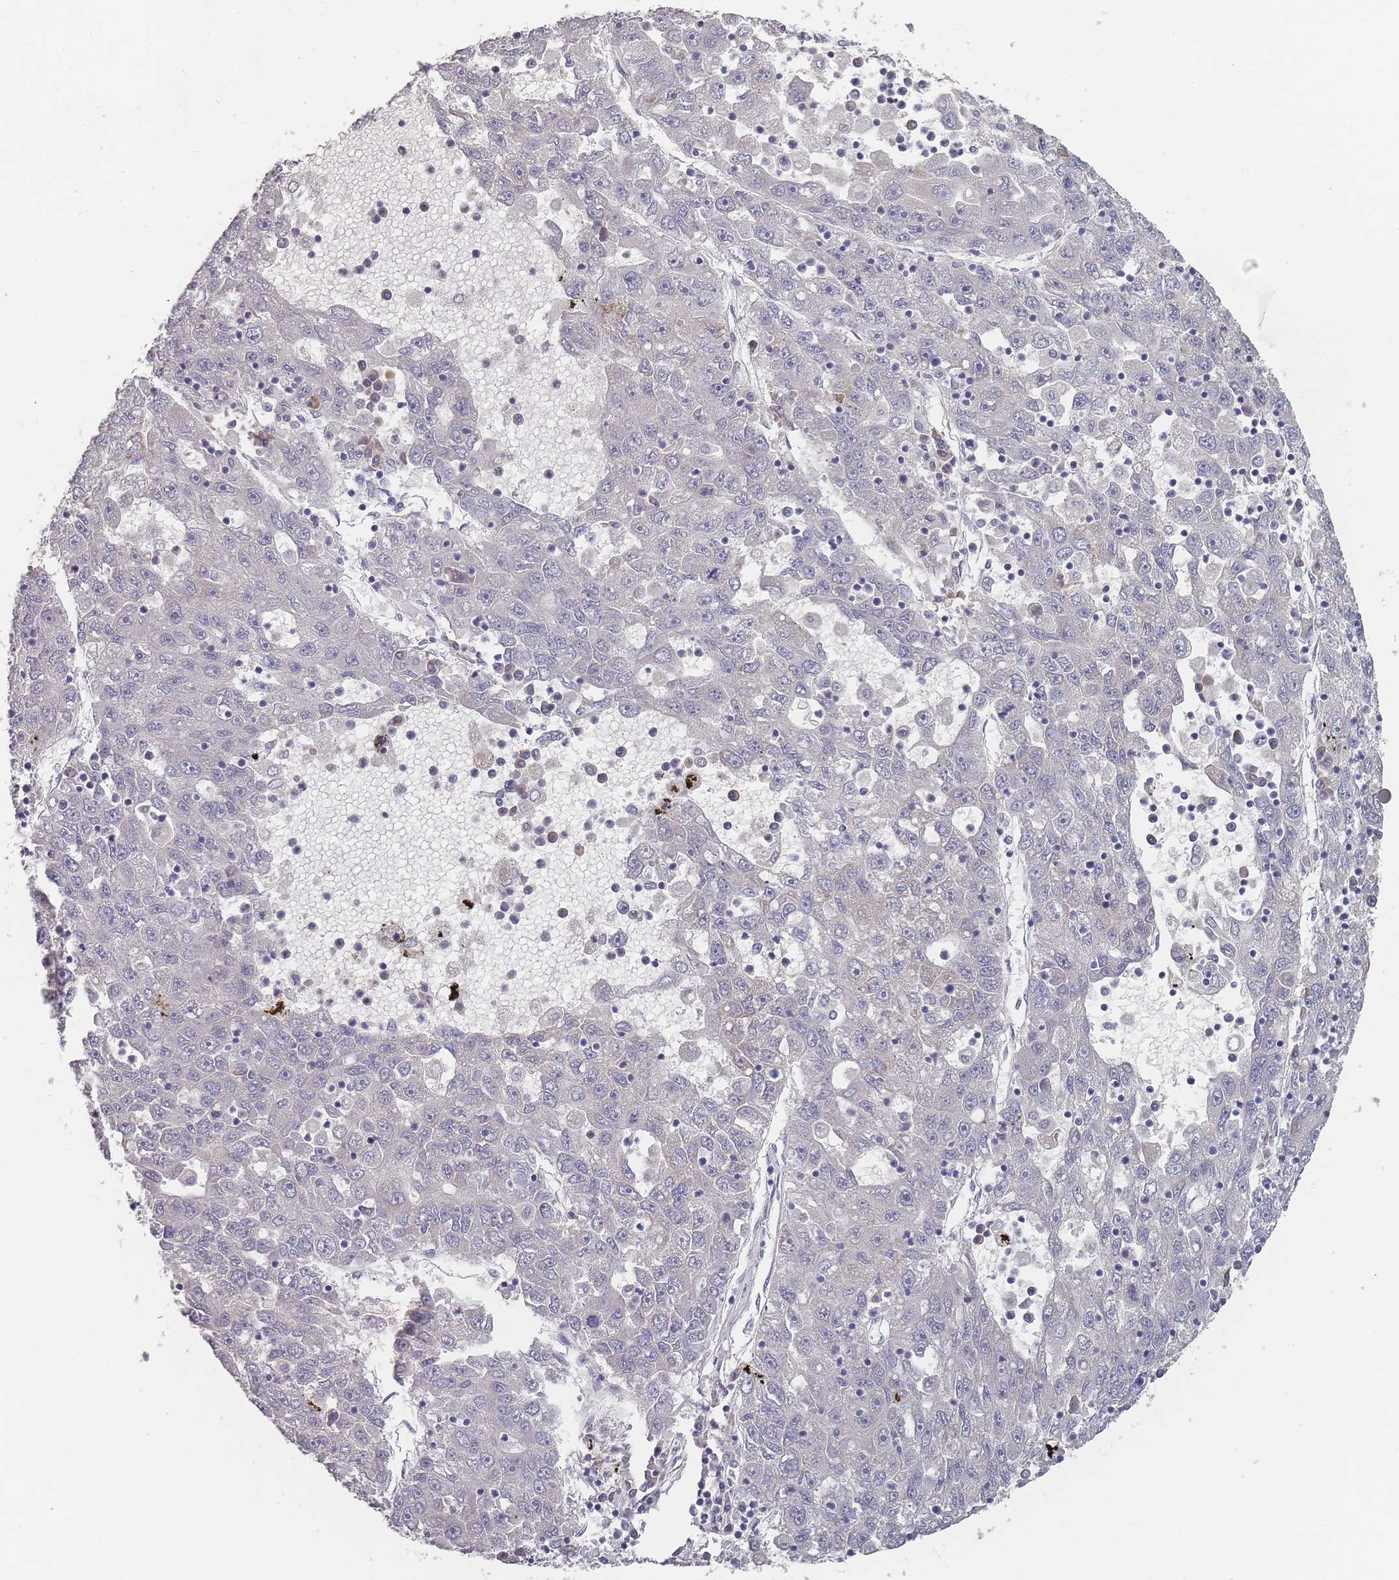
{"staining": {"intensity": "negative", "quantity": "none", "location": "none"}, "tissue": "liver cancer", "cell_type": "Tumor cells", "image_type": "cancer", "snomed": [{"axis": "morphology", "description": "Carcinoma, Hepatocellular, NOS"}, {"axis": "topography", "description": "Liver"}], "caption": "The image demonstrates no significant expression in tumor cells of liver cancer (hepatocellular carcinoma).", "gene": "SLC35E4", "patient": {"sex": "male", "age": 49}}